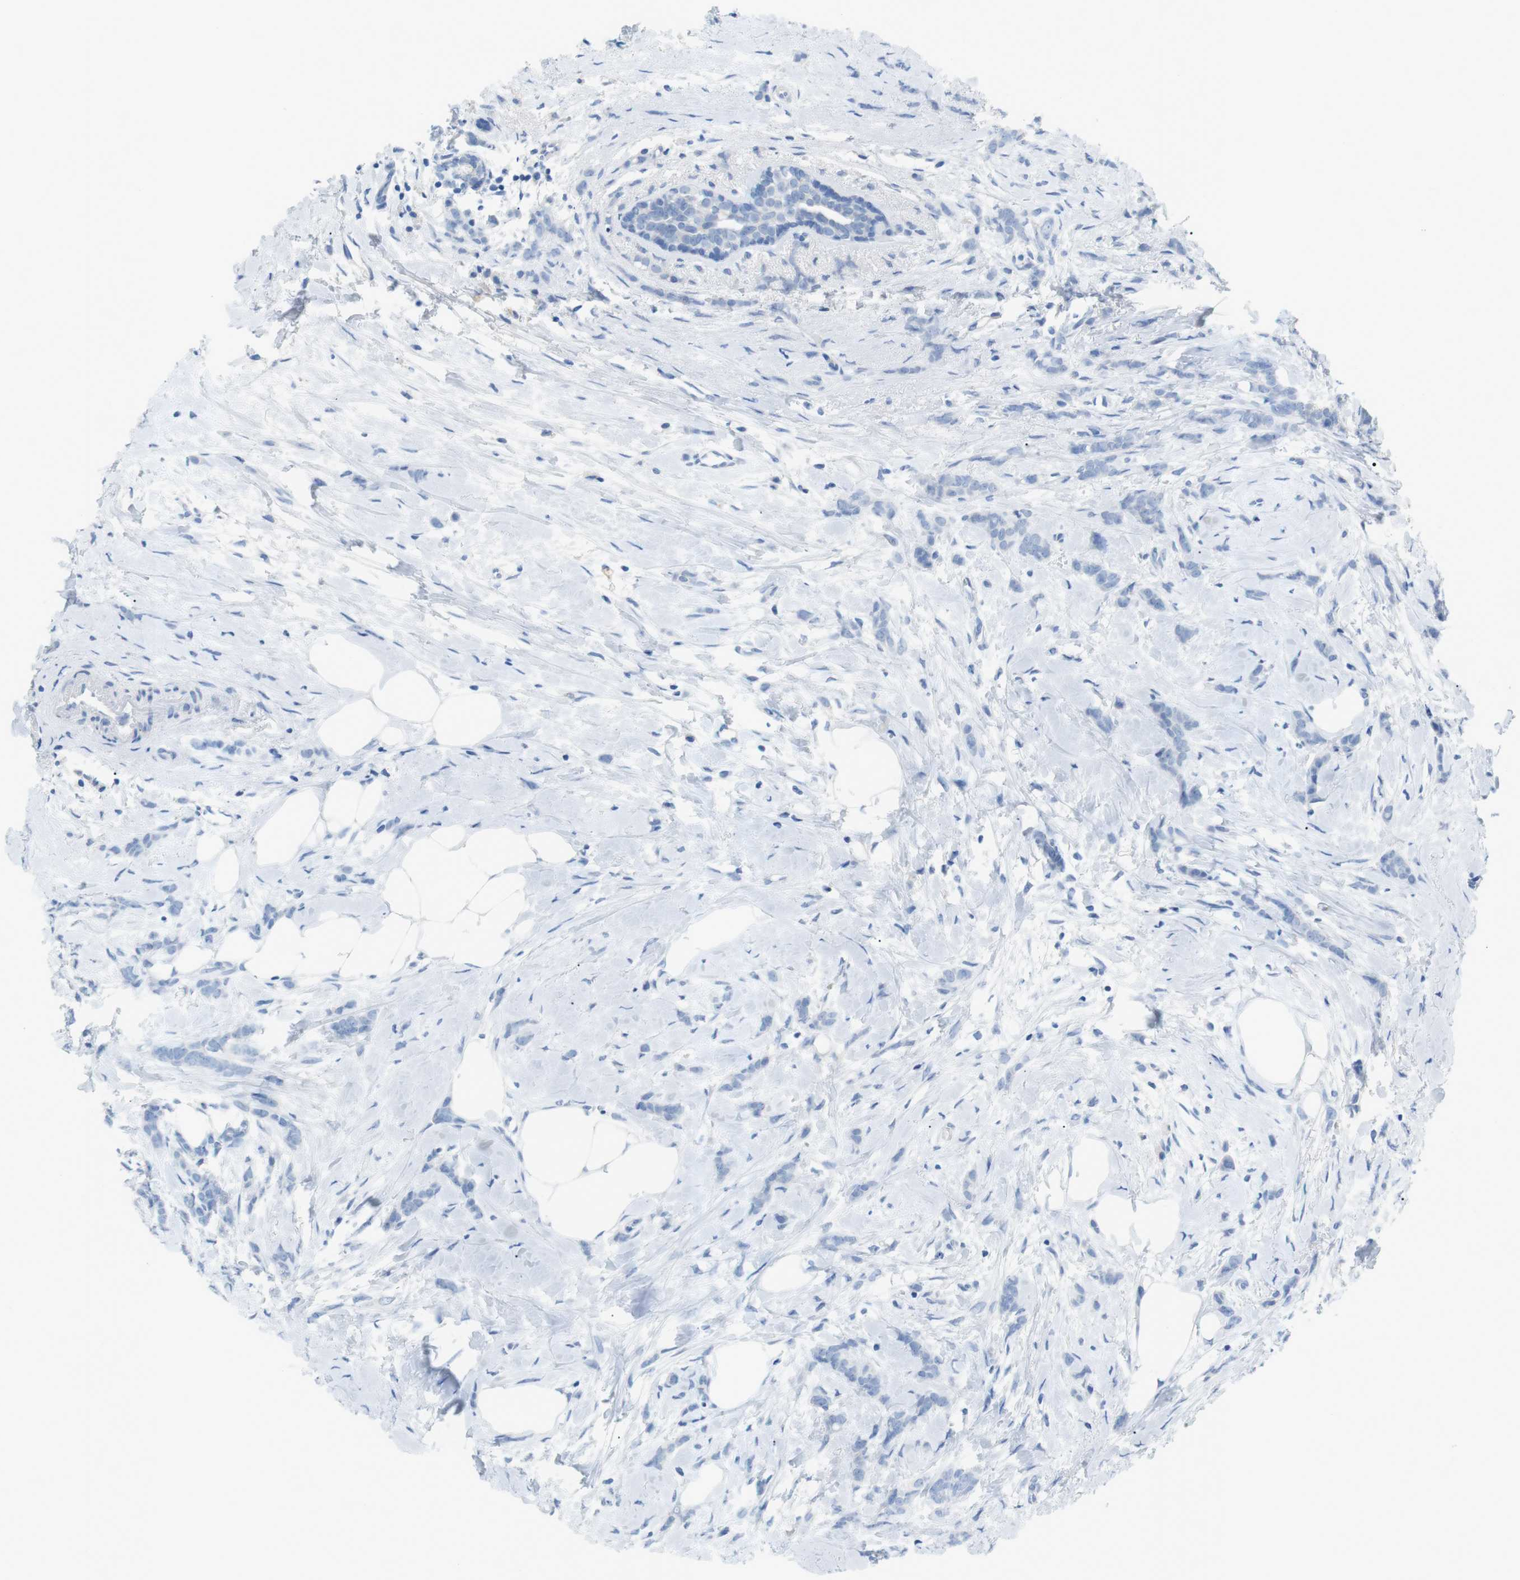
{"staining": {"intensity": "negative", "quantity": "none", "location": "none"}, "tissue": "breast cancer", "cell_type": "Tumor cells", "image_type": "cancer", "snomed": [{"axis": "morphology", "description": "Lobular carcinoma, in situ"}, {"axis": "morphology", "description": "Lobular carcinoma"}, {"axis": "topography", "description": "Breast"}], "caption": "IHC histopathology image of human breast cancer stained for a protein (brown), which reveals no expression in tumor cells.", "gene": "SALL4", "patient": {"sex": "female", "age": 41}}